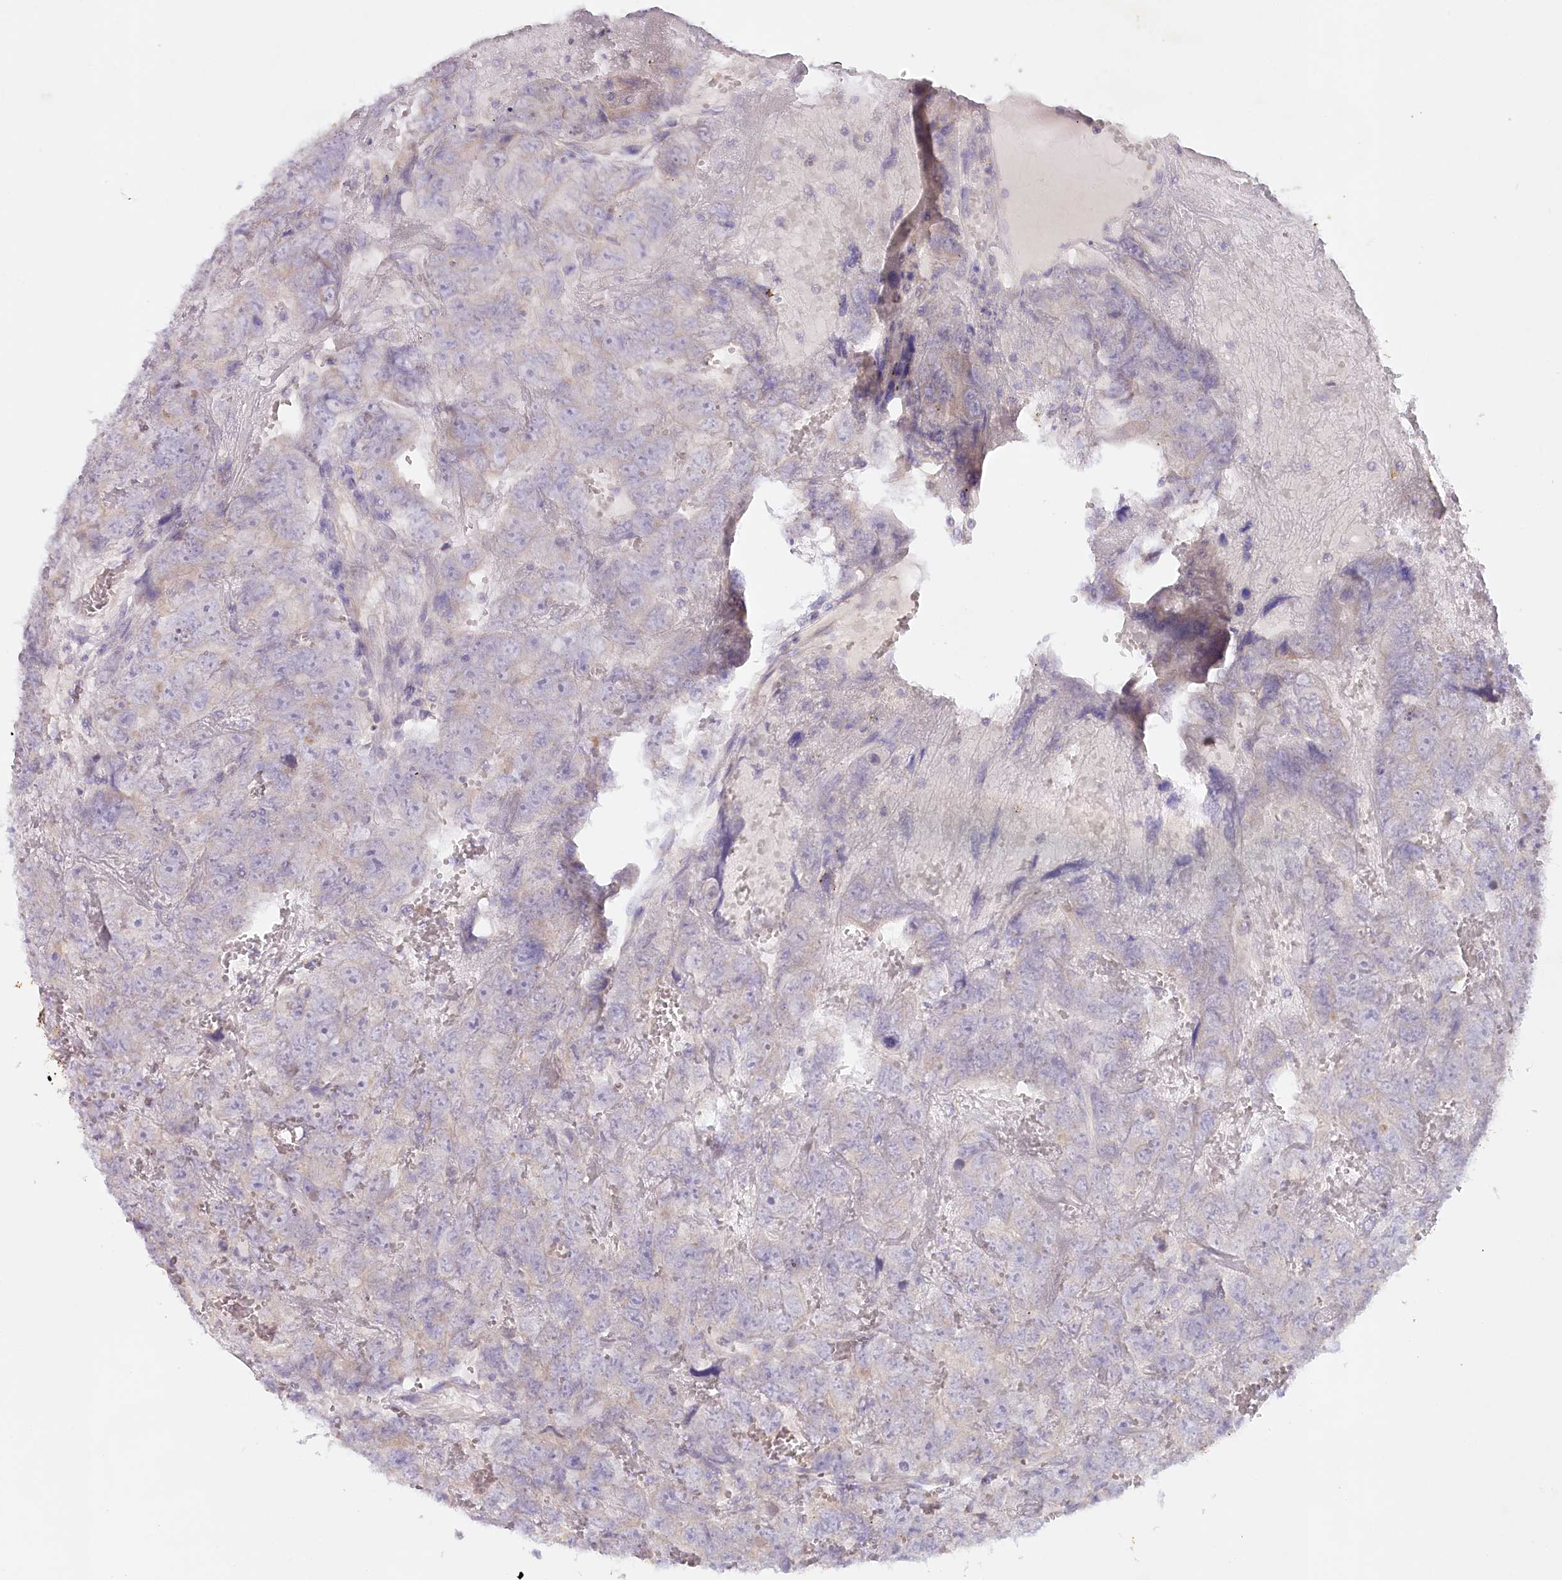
{"staining": {"intensity": "negative", "quantity": "none", "location": "none"}, "tissue": "testis cancer", "cell_type": "Tumor cells", "image_type": "cancer", "snomed": [{"axis": "morphology", "description": "Carcinoma, Embryonal, NOS"}, {"axis": "topography", "description": "Testis"}], "caption": "Tumor cells are negative for protein expression in human testis cancer. The staining was performed using DAB (3,3'-diaminobenzidine) to visualize the protein expression in brown, while the nuclei were stained in blue with hematoxylin (Magnification: 20x).", "gene": "PSAPL1", "patient": {"sex": "male", "age": 45}}